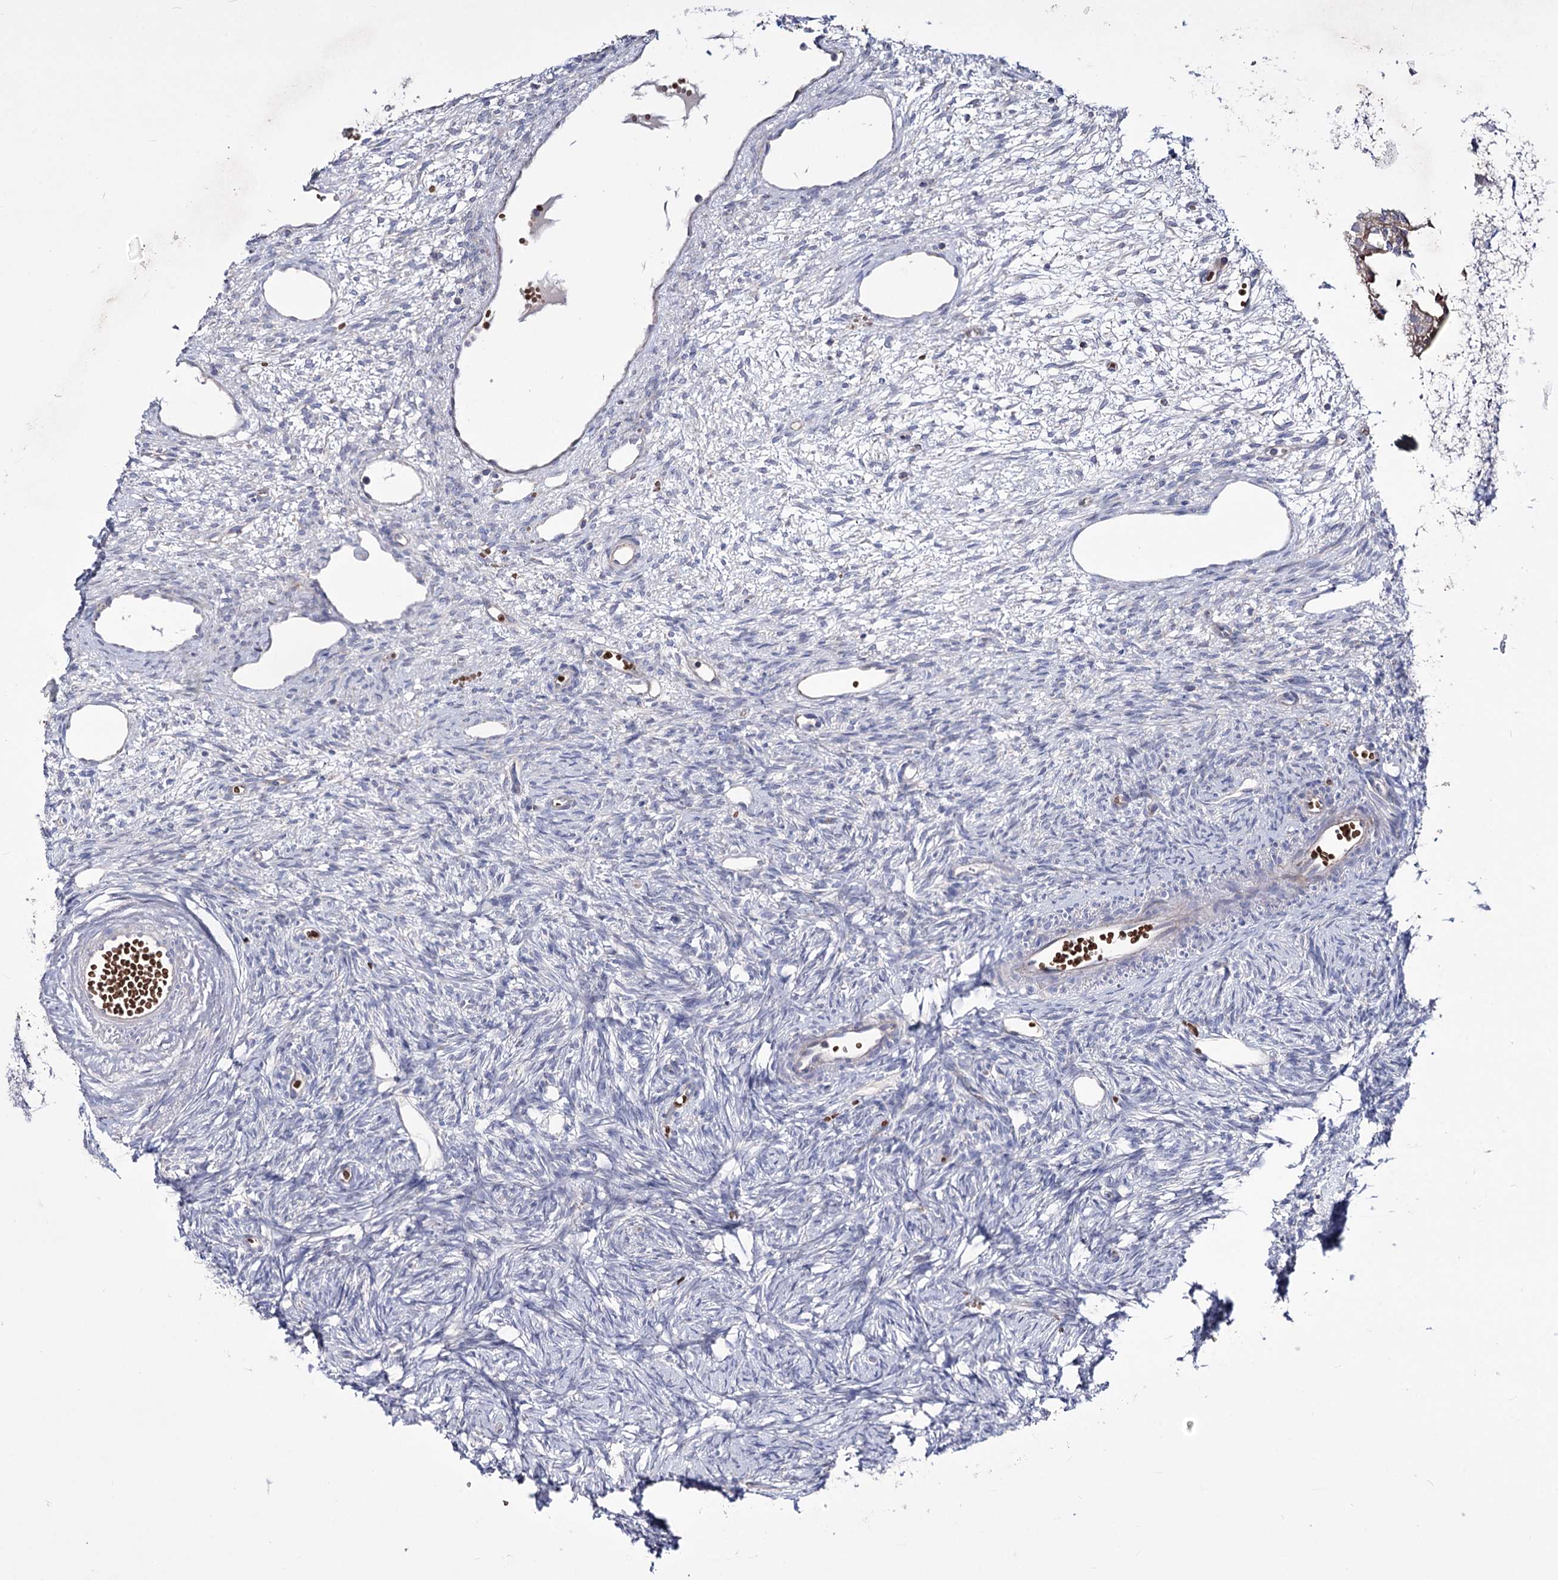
{"staining": {"intensity": "negative", "quantity": "none", "location": "none"}, "tissue": "ovary", "cell_type": "Ovarian stroma cells", "image_type": "normal", "snomed": [{"axis": "morphology", "description": "Normal tissue, NOS"}, {"axis": "topography", "description": "Ovary"}], "caption": "Normal ovary was stained to show a protein in brown. There is no significant expression in ovarian stroma cells. (IHC, brightfield microscopy, high magnification).", "gene": "OSBPL5", "patient": {"sex": "female", "age": 51}}